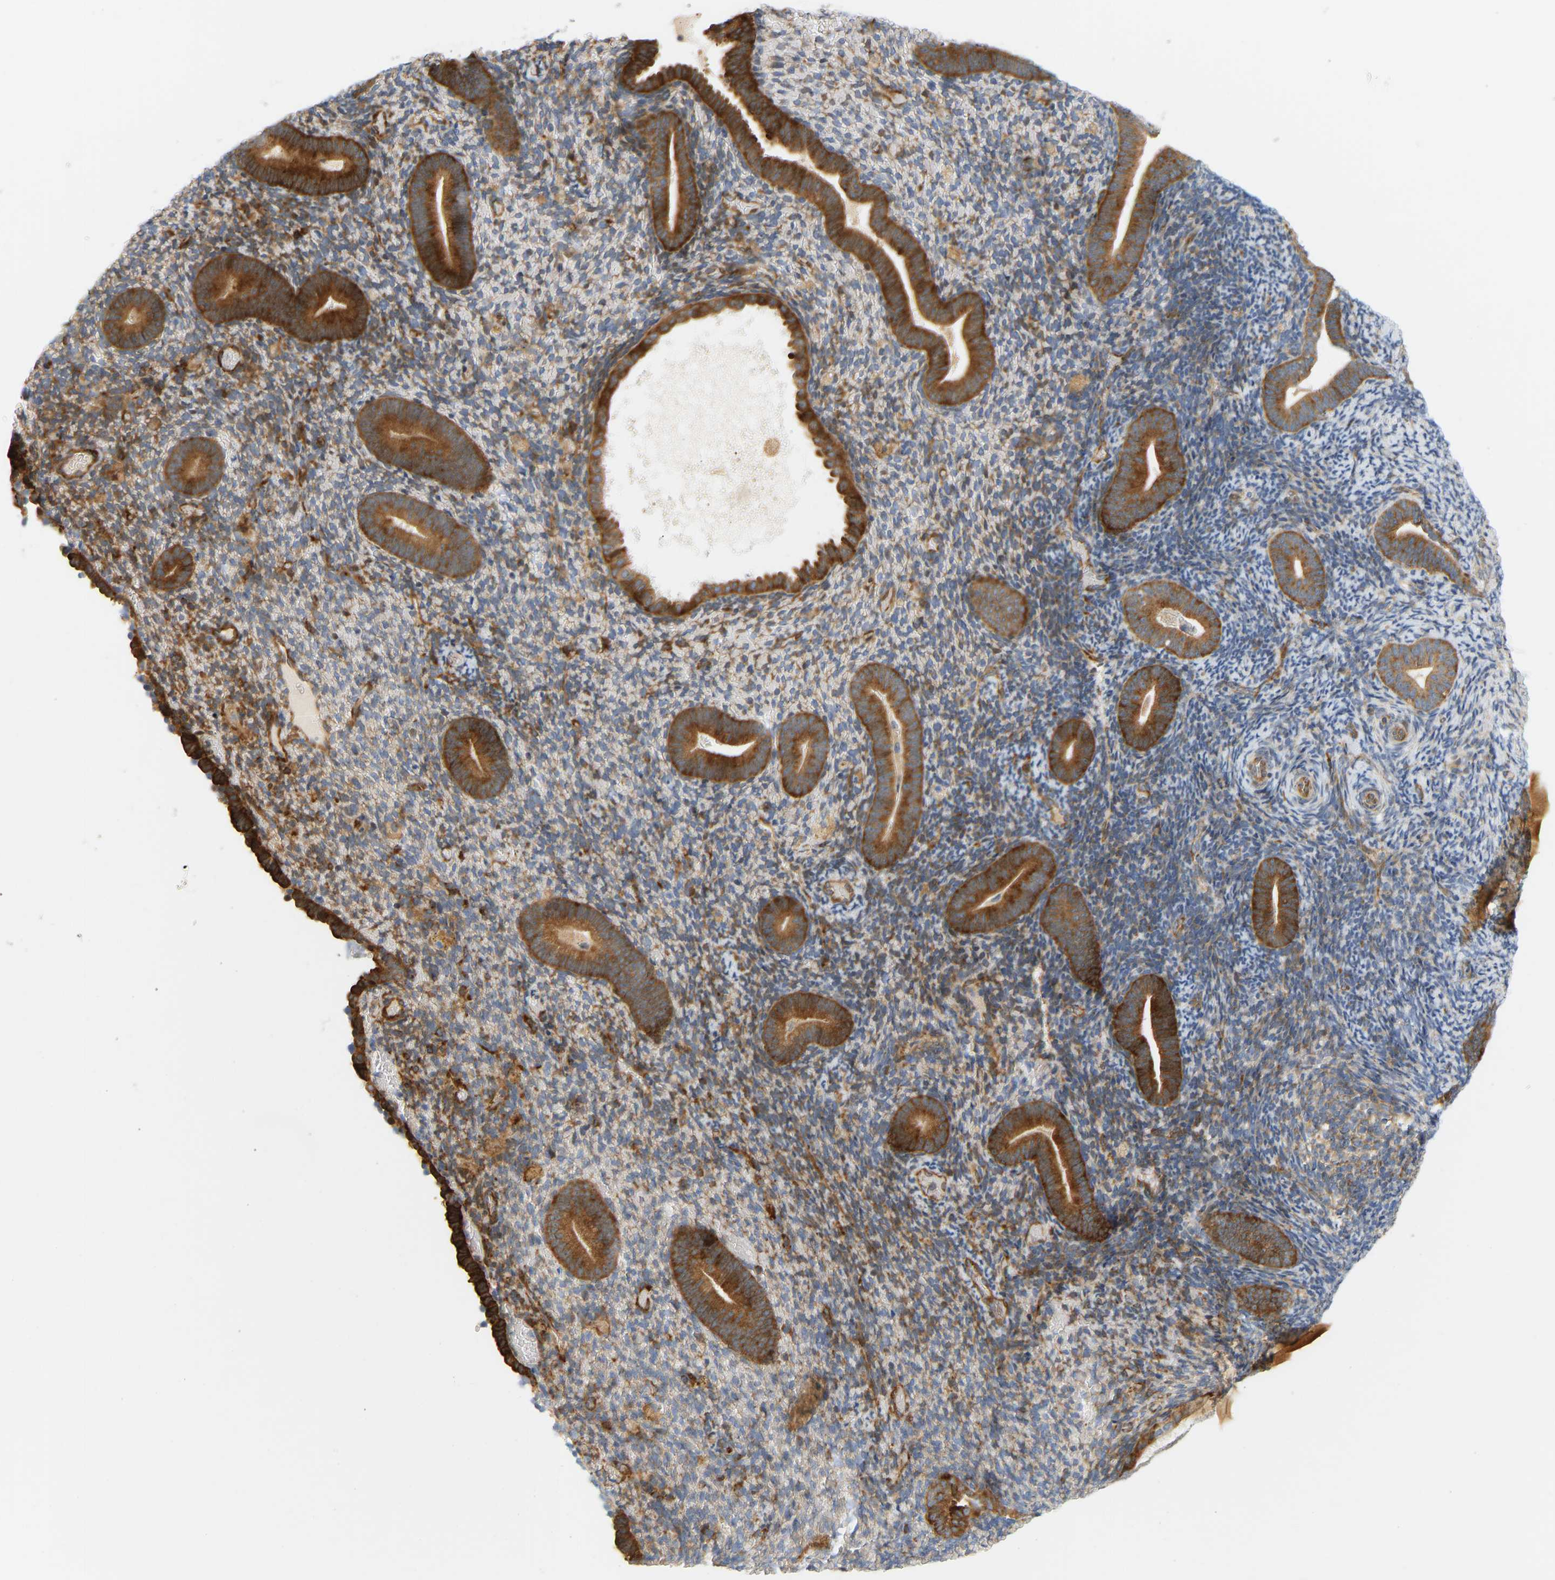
{"staining": {"intensity": "moderate", "quantity": "25%-75%", "location": "cytoplasmic/membranous"}, "tissue": "endometrium", "cell_type": "Cells in endometrial stroma", "image_type": "normal", "snomed": [{"axis": "morphology", "description": "Normal tissue, NOS"}, {"axis": "topography", "description": "Endometrium"}], "caption": "Cells in endometrial stroma demonstrate medium levels of moderate cytoplasmic/membranous expression in approximately 25%-75% of cells in unremarkable human endometrium. (IHC, brightfield microscopy, high magnification).", "gene": "RPS14", "patient": {"sex": "female", "age": 51}}